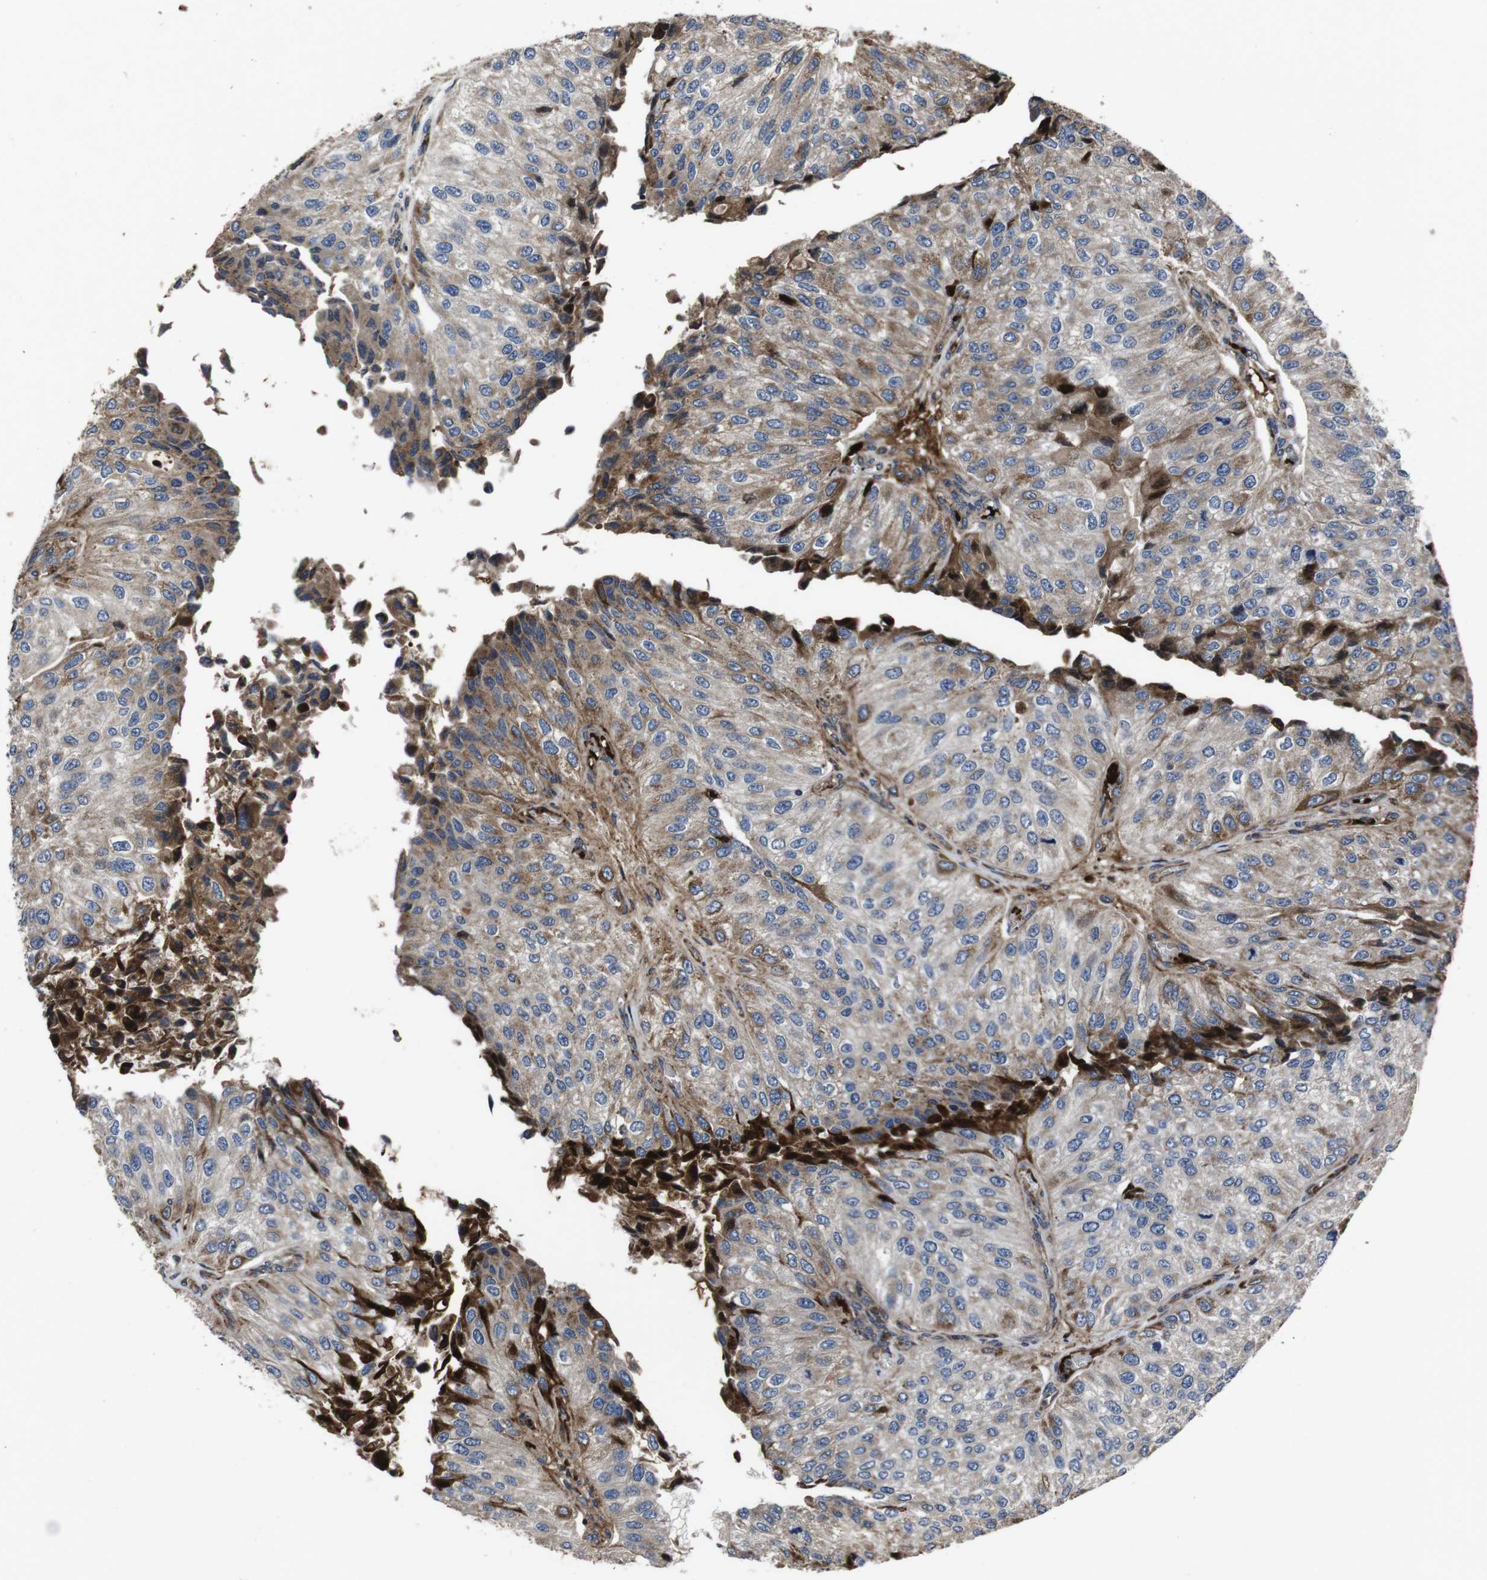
{"staining": {"intensity": "moderate", "quantity": "25%-75%", "location": "cytoplasmic/membranous"}, "tissue": "urothelial cancer", "cell_type": "Tumor cells", "image_type": "cancer", "snomed": [{"axis": "morphology", "description": "Urothelial carcinoma, High grade"}, {"axis": "topography", "description": "Kidney"}, {"axis": "topography", "description": "Urinary bladder"}], "caption": "Immunohistochemistry of human urothelial carcinoma (high-grade) displays medium levels of moderate cytoplasmic/membranous positivity in about 25%-75% of tumor cells. The protein is stained brown, and the nuclei are stained in blue (DAB (3,3'-diaminobenzidine) IHC with brightfield microscopy, high magnification).", "gene": "SMYD3", "patient": {"sex": "male", "age": 77}}